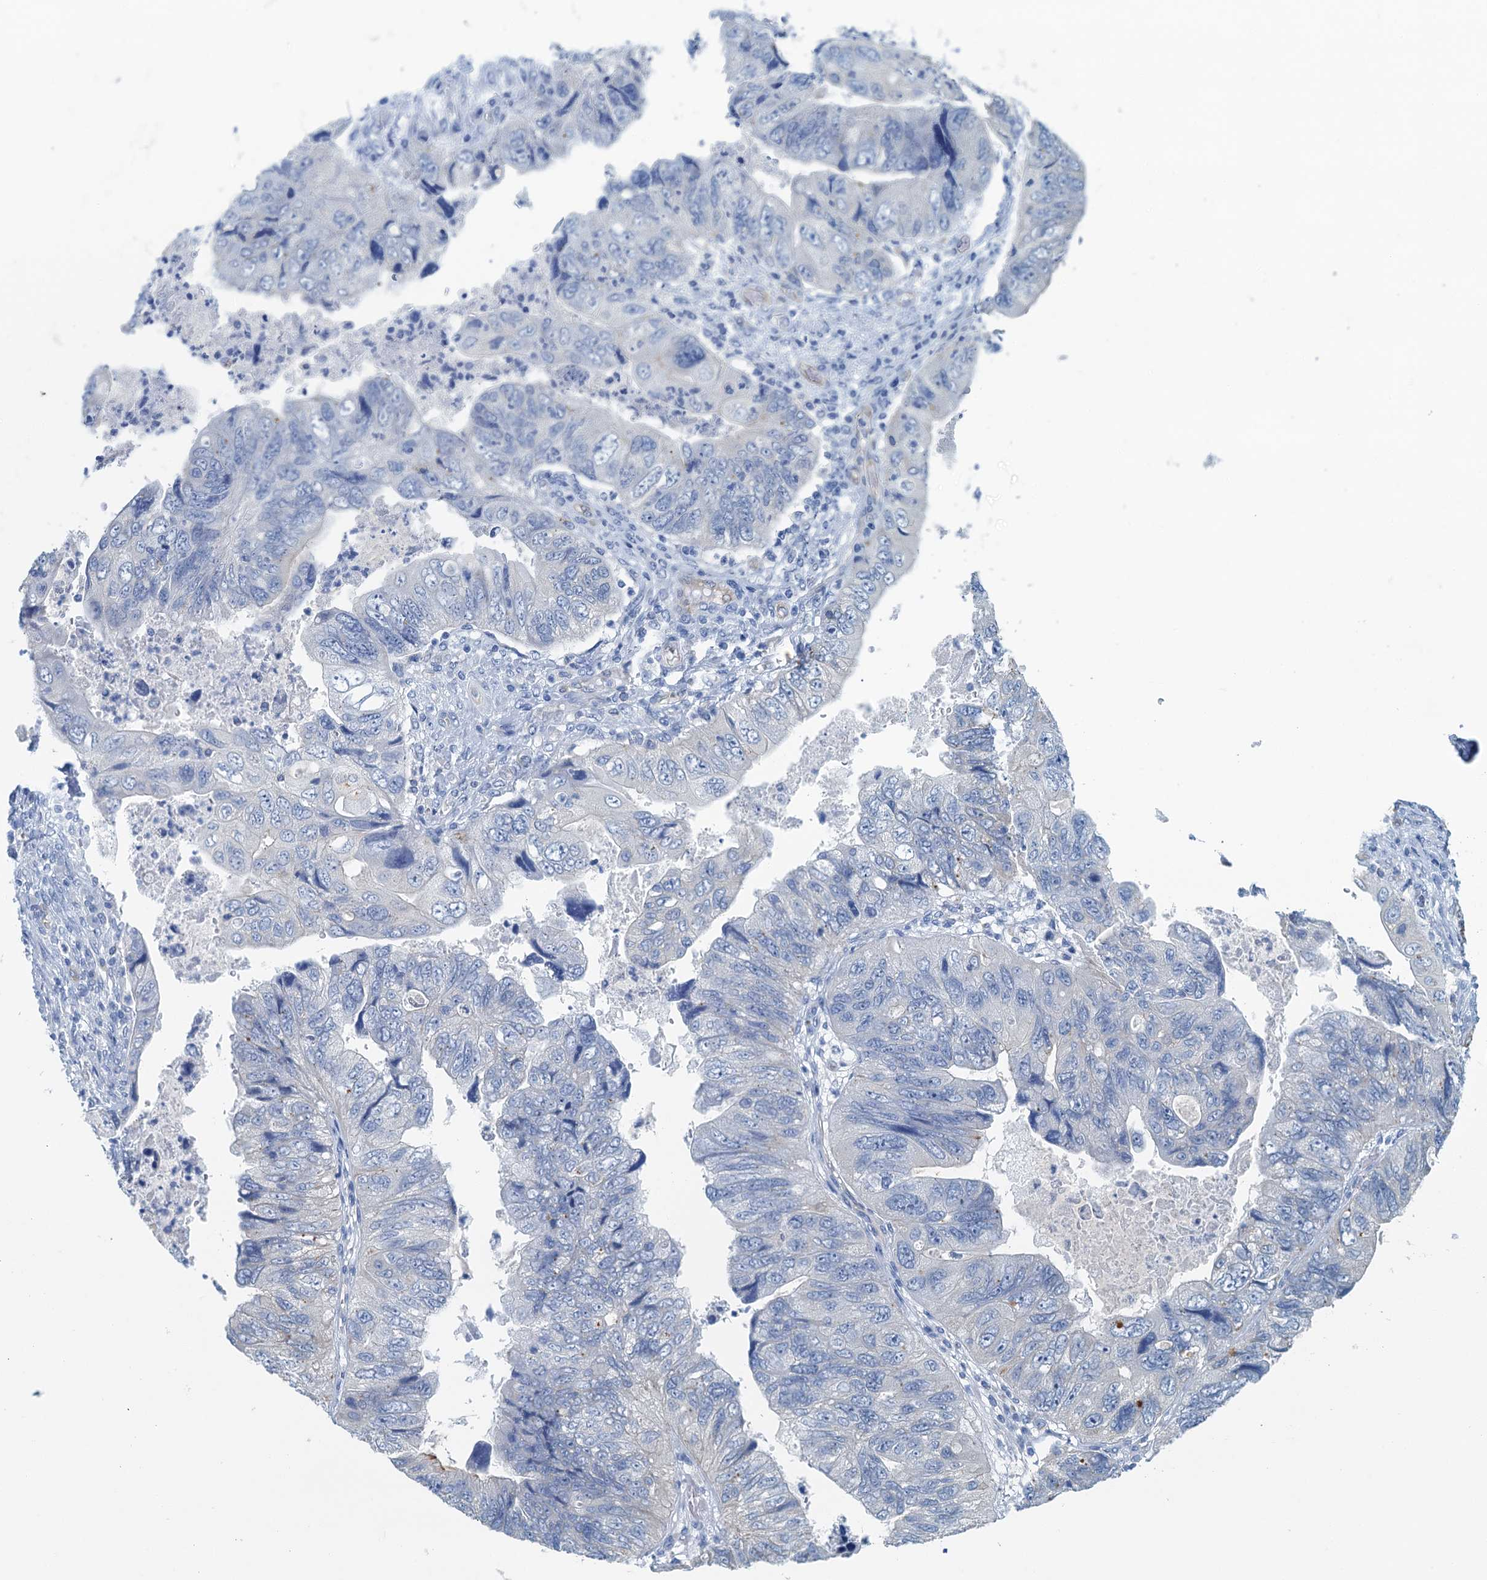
{"staining": {"intensity": "negative", "quantity": "none", "location": "none"}, "tissue": "colorectal cancer", "cell_type": "Tumor cells", "image_type": "cancer", "snomed": [{"axis": "morphology", "description": "Adenocarcinoma, NOS"}, {"axis": "topography", "description": "Rectum"}], "caption": "This is an IHC histopathology image of colorectal cancer. There is no staining in tumor cells.", "gene": "GFOD2", "patient": {"sex": "male", "age": 63}}